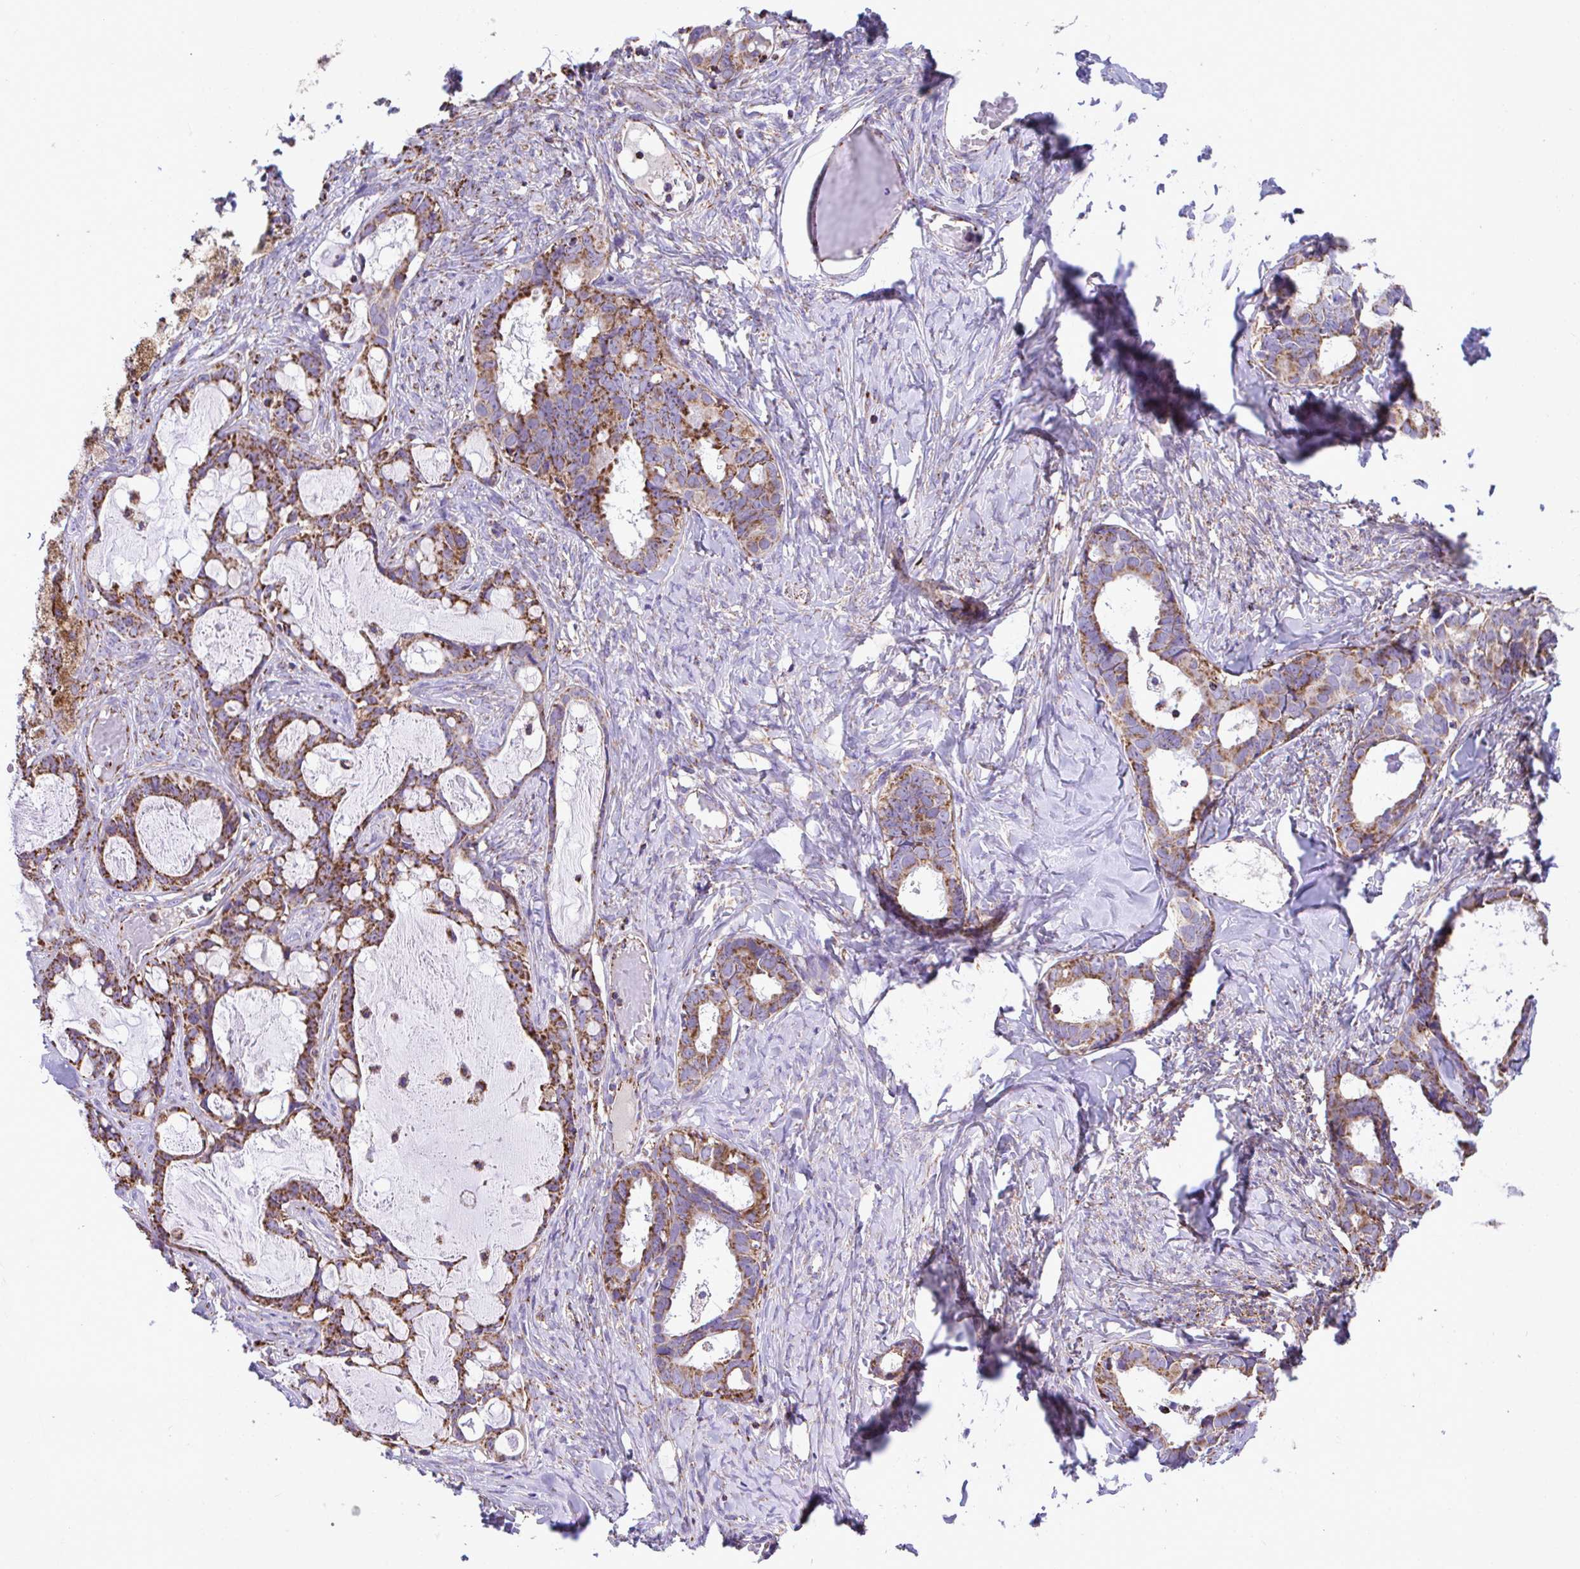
{"staining": {"intensity": "moderate", "quantity": ">75%", "location": "cytoplasmic/membranous"}, "tissue": "ovarian cancer", "cell_type": "Tumor cells", "image_type": "cancer", "snomed": [{"axis": "morphology", "description": "Cystadenocarcinoma, serous, NOS"}, {"axis": "topography", "description": "Ovary"}], "caption": "Protein staining of ovarian serous cystadenocarcinoma tissue demonstrates moderate cytoplasmic/membranous expression in approximately >75% of tumor cells.", "gene": "PCMTD2", "patient": {"sex": "female", "age": 69}}